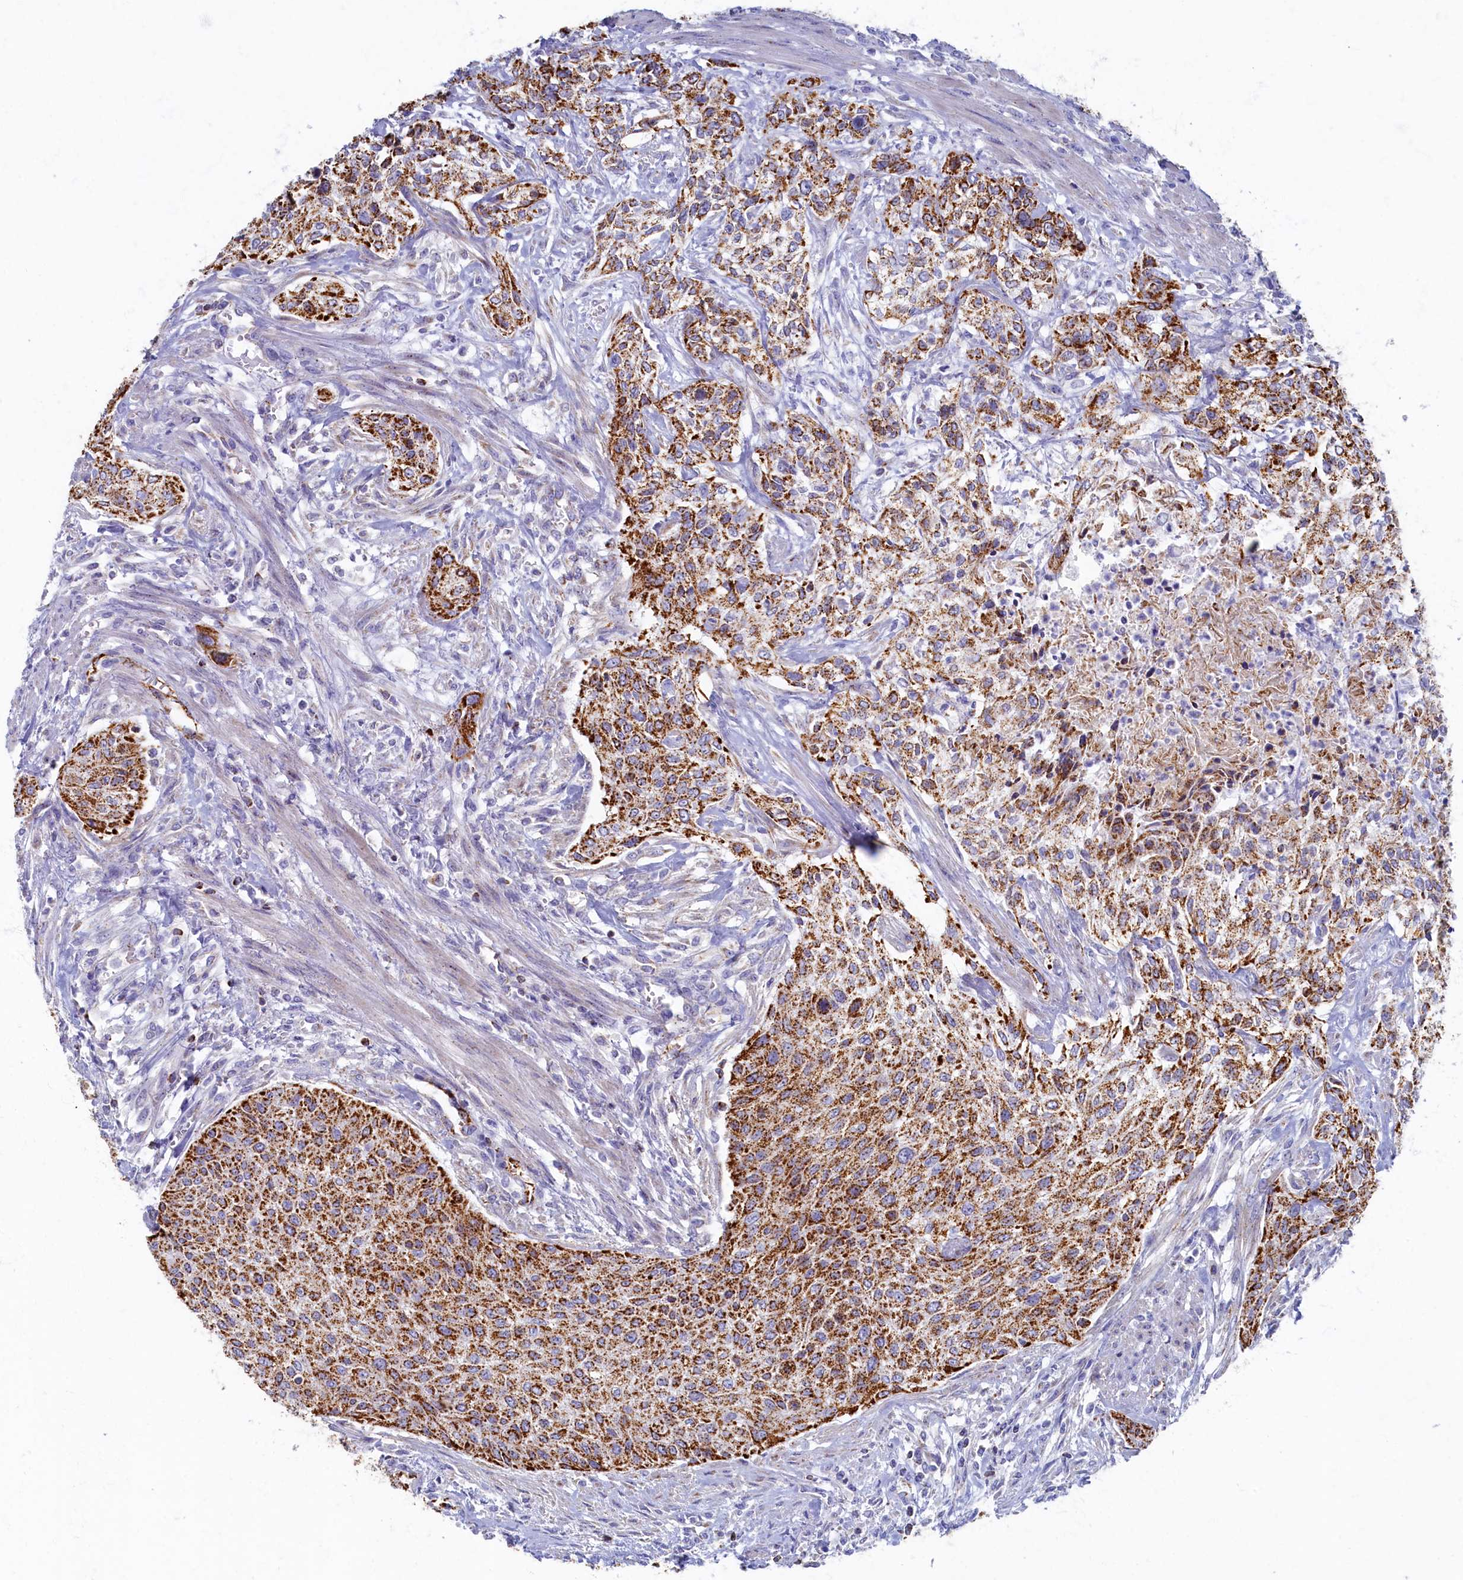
{"staining": {"intensity": "moderate", "quantity": ">75%", "location": "cytoplasmic/membranous"}, "tissue": "urothelial cancer", "cell_type": "Tumor cells", "image_type": "cancer", "snomed": [{"axis": "morphology", "description": "Normal tissue, NOS"}, {"axis": "morphology", "description": "Urothelial carcinoma, NOS"}, {"axis": "topography", "description": "Urinary bladder"}, {"axis": "topography", "description": "Peripheral nerve tissue"}], "caption": "A brown stain labels moderate cytoplasmic/membranous positivity of a protein in human urothelial cancer tumor cells.", "gene": "OCIAD2", "patient": {"sex": "male", "age": 35}}